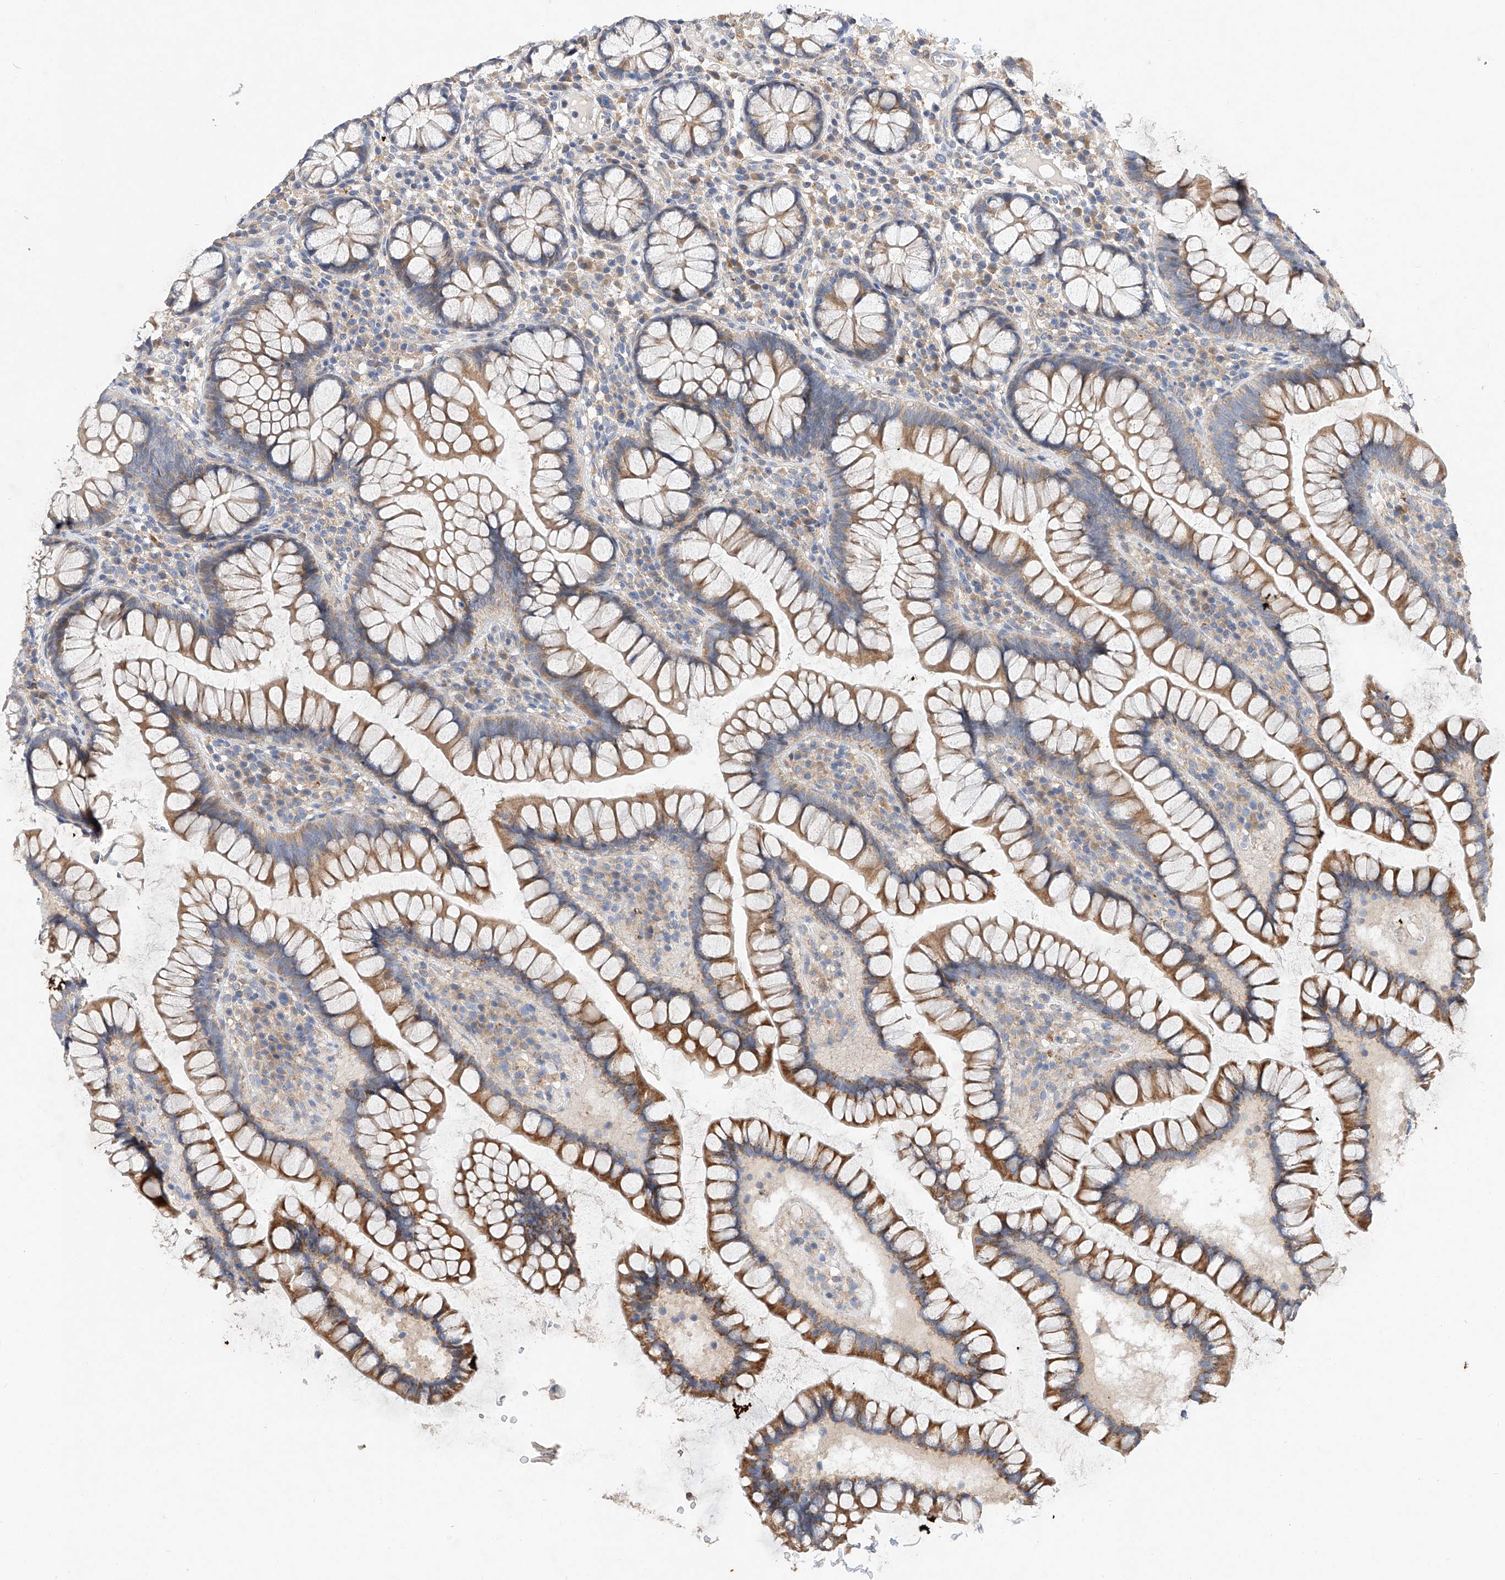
{"staining": {"intensity": "negative", "quantity": "none", "location": "none"}, "tissue": "colon", "cell_type": "Endothelial cells", "image_type": "normal", "snomed": [{"axis": "morphology", "description": "Normal tissue, NOS"}, {"axis": "topography", "description": "Colon"}], "caption": "Immunohistochemical staining of unremarkable human colon displays no significant staining in endothelial cells.", "gene": "AMD1", "patient": {"sex": "female", "age": 79}}